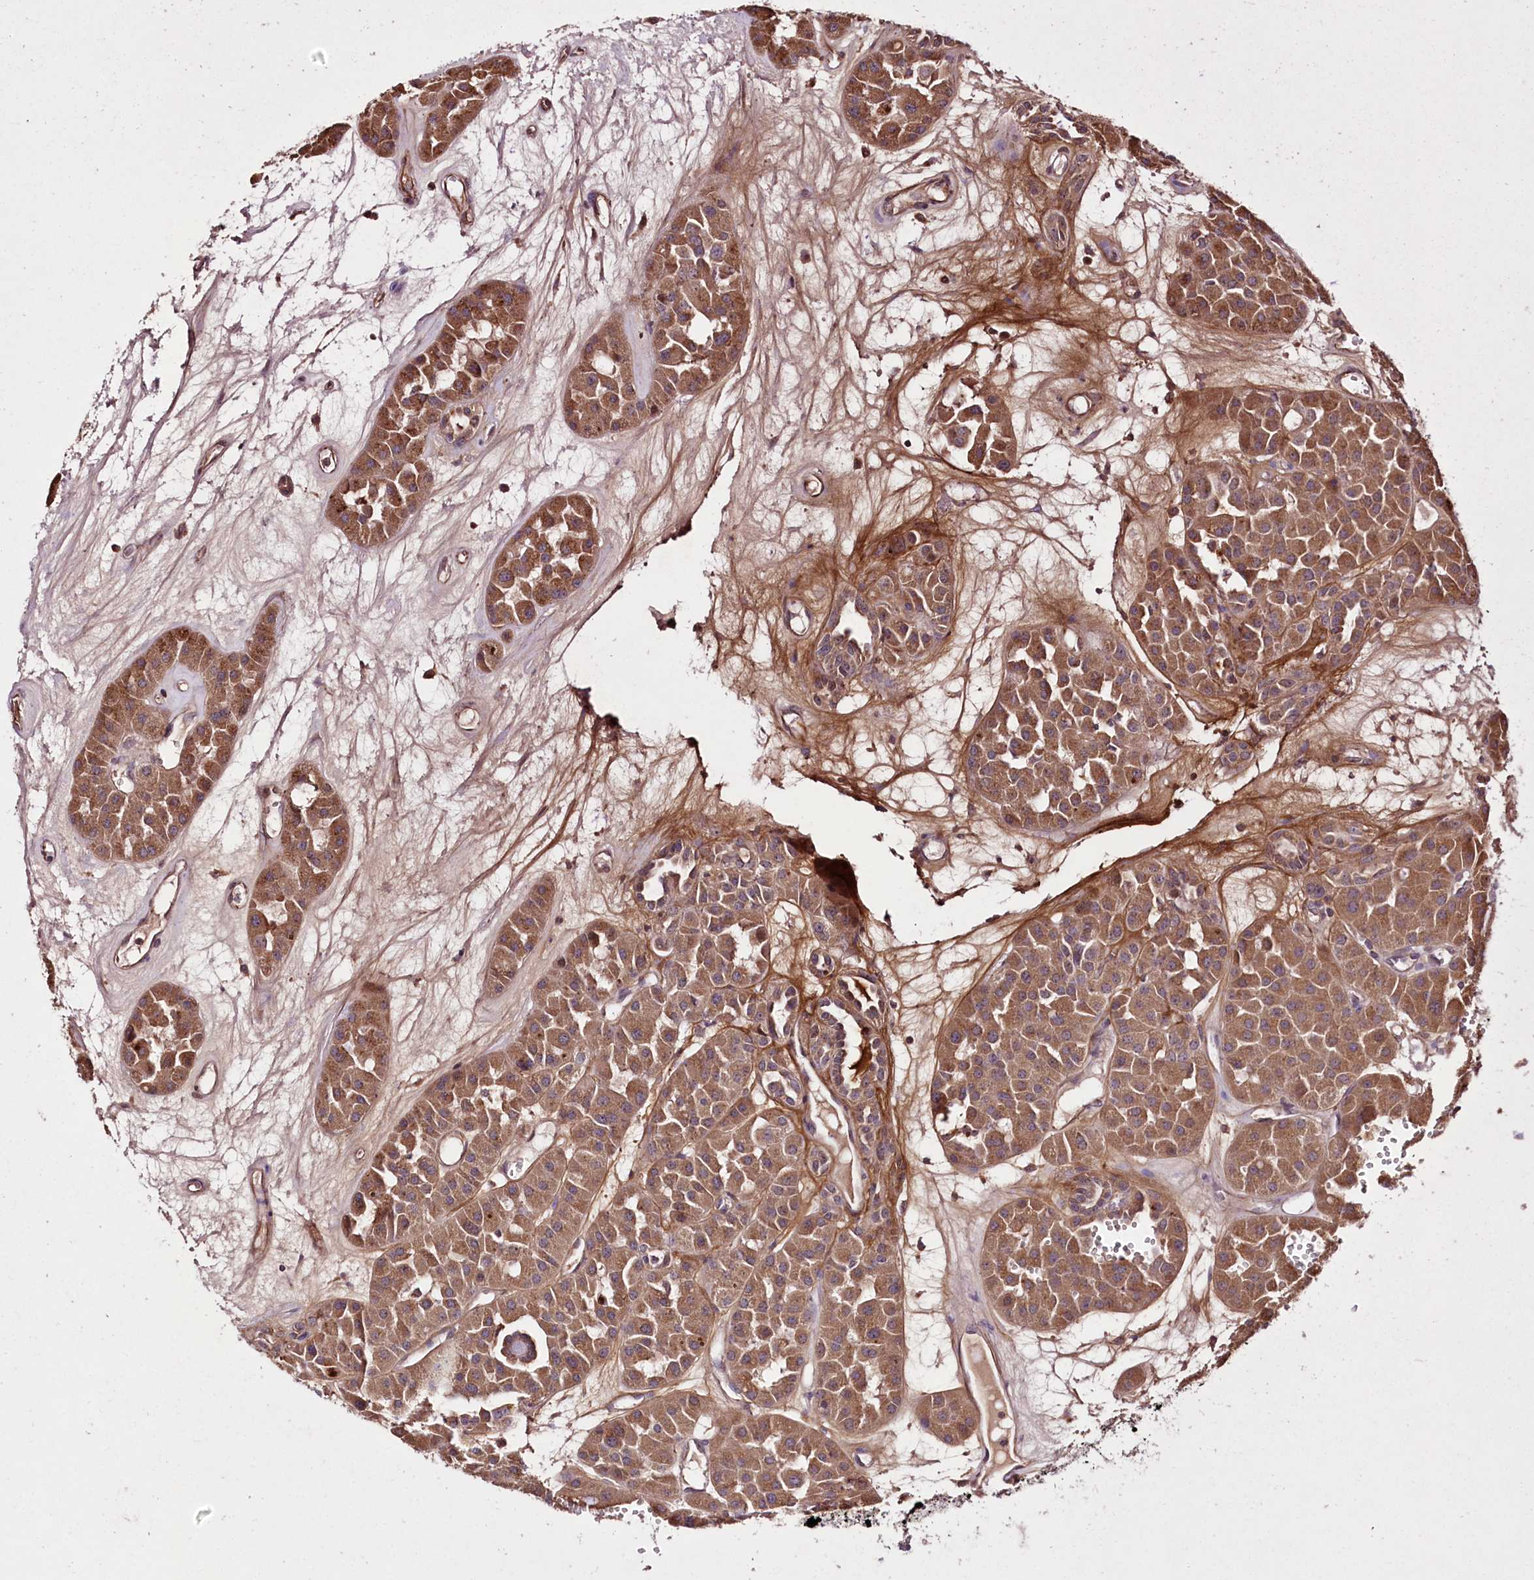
{"staining": {"intensity": "moderate", "quantity": ">75%", "location": "cytoplasmic/membranous"}, "tissue": "renal cancer", "cell_type": "Tumor cells", "image_type": "cancer", "snomed": [{"axis": "morphology", "description": "Carcinoma, NOS"}, {"axis": "topography", "description": "Kidney"}], "caption": "Renal carcinoma was stained to show a protein in brown. There is medium levels of moderate cytoplasmic/membranous staining in about >75% of tumor cells. (Stains: DAB in brown, nuclei in blue, Microscopy: brightfield microscopy at high magnification).", "gene": "TNPO3", "patient": {"sex": "female", "age": 75}}